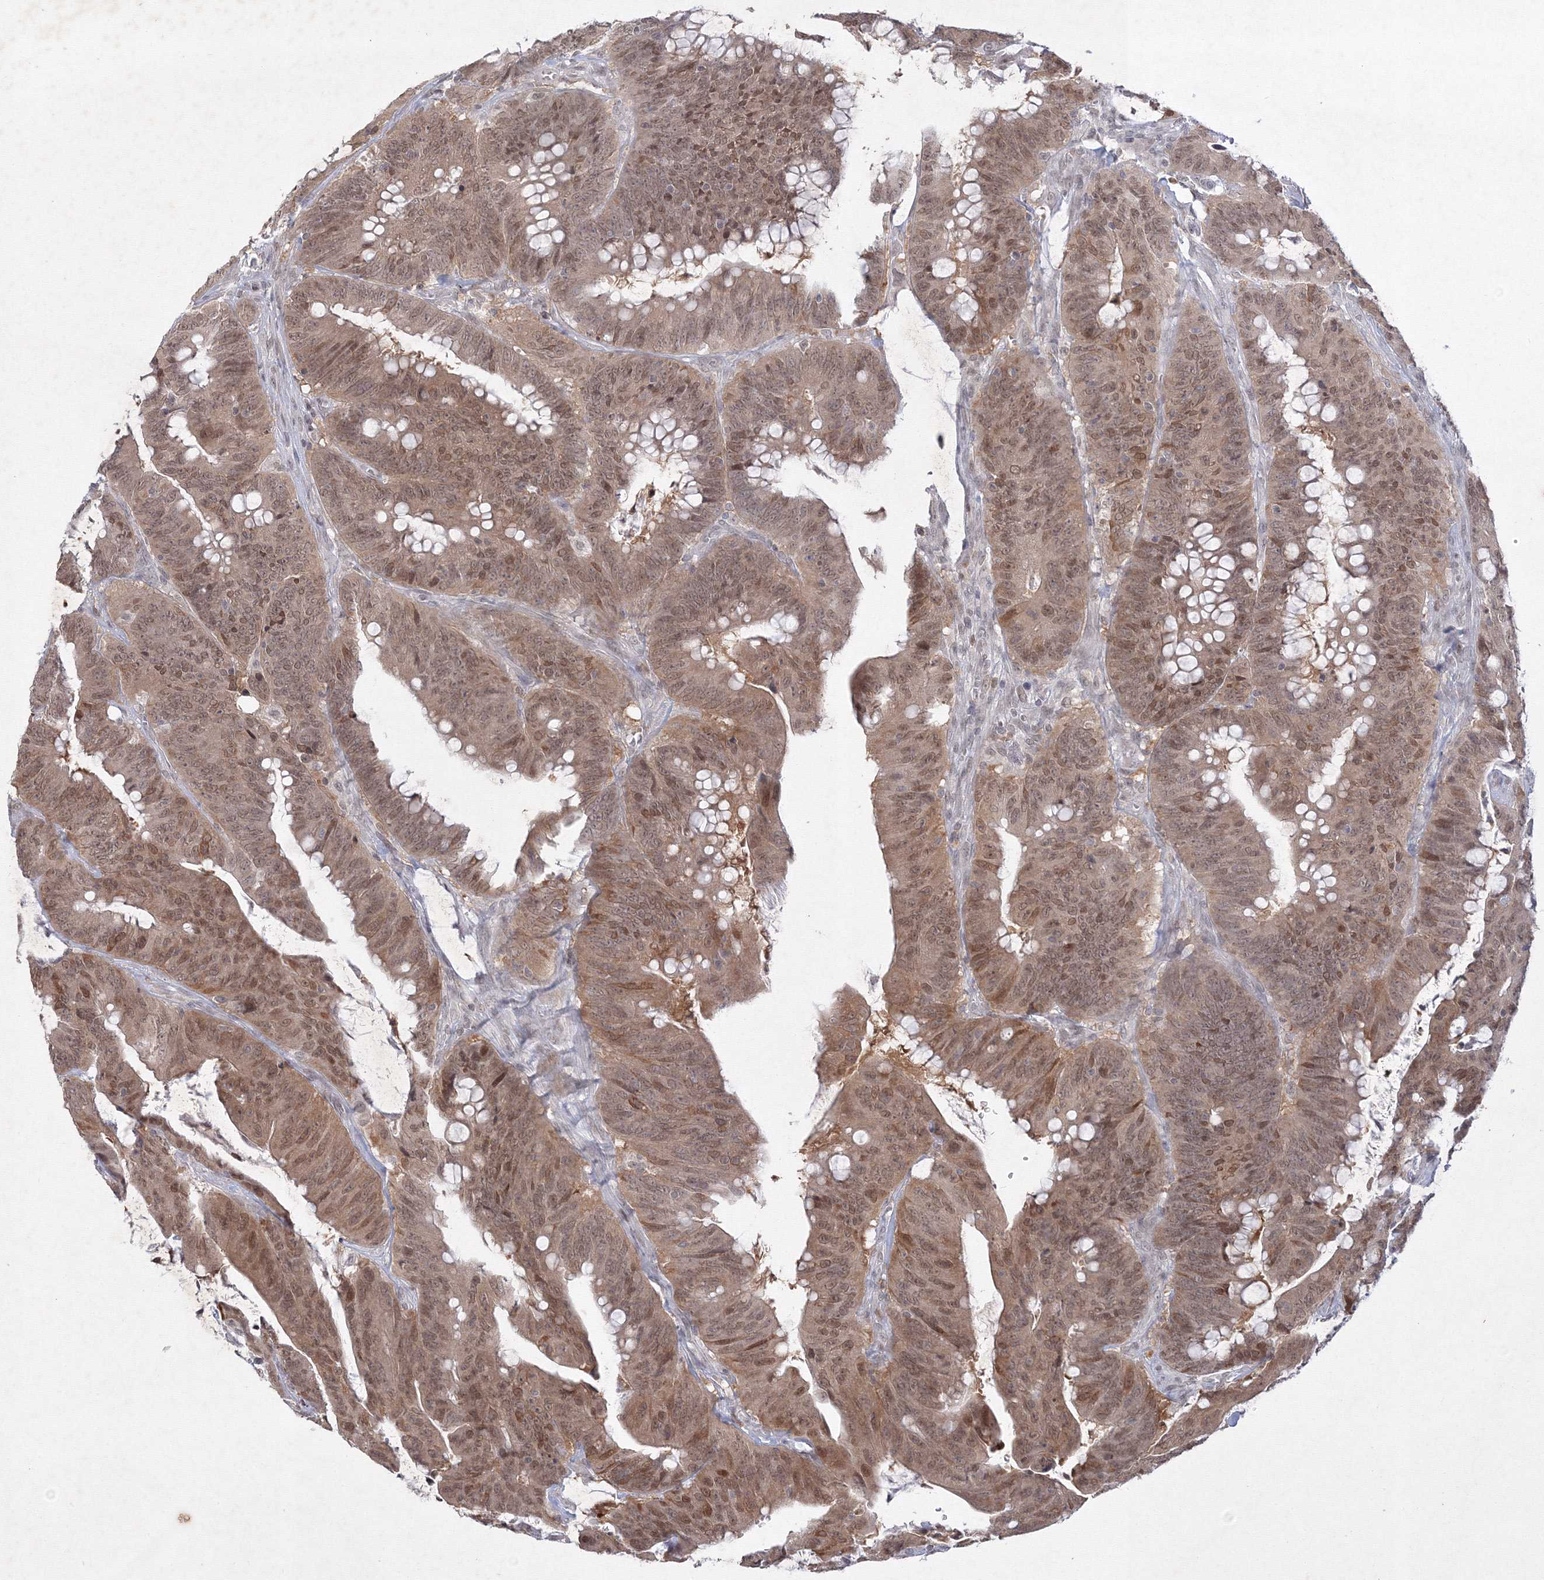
{"staining": {"intensity": "moderate", "quantity": ">75%", "location": "cytoplasmic/membranous,nuclear"}, "tissue": "colorectal cancer", "cell_type": "Tumor cells", "image_type": "cancer", "snomed": [{"axis": "morphology", "description": "Adenocarcinoma, NOS"}, {"axis": "topography", "description": "Colon"}], "caption": "Adenocarcinoma (colorectal) stained with immunohistochemistry (IHC) demonstrates moderate cytoplasmic/membranous and nuclear positivity in approximately >75% of tumor cells. (IHC, brightfield microscopy, high magnification).", "gene": "NXPE3", "patient": {"sex": "male", "age": 45}}